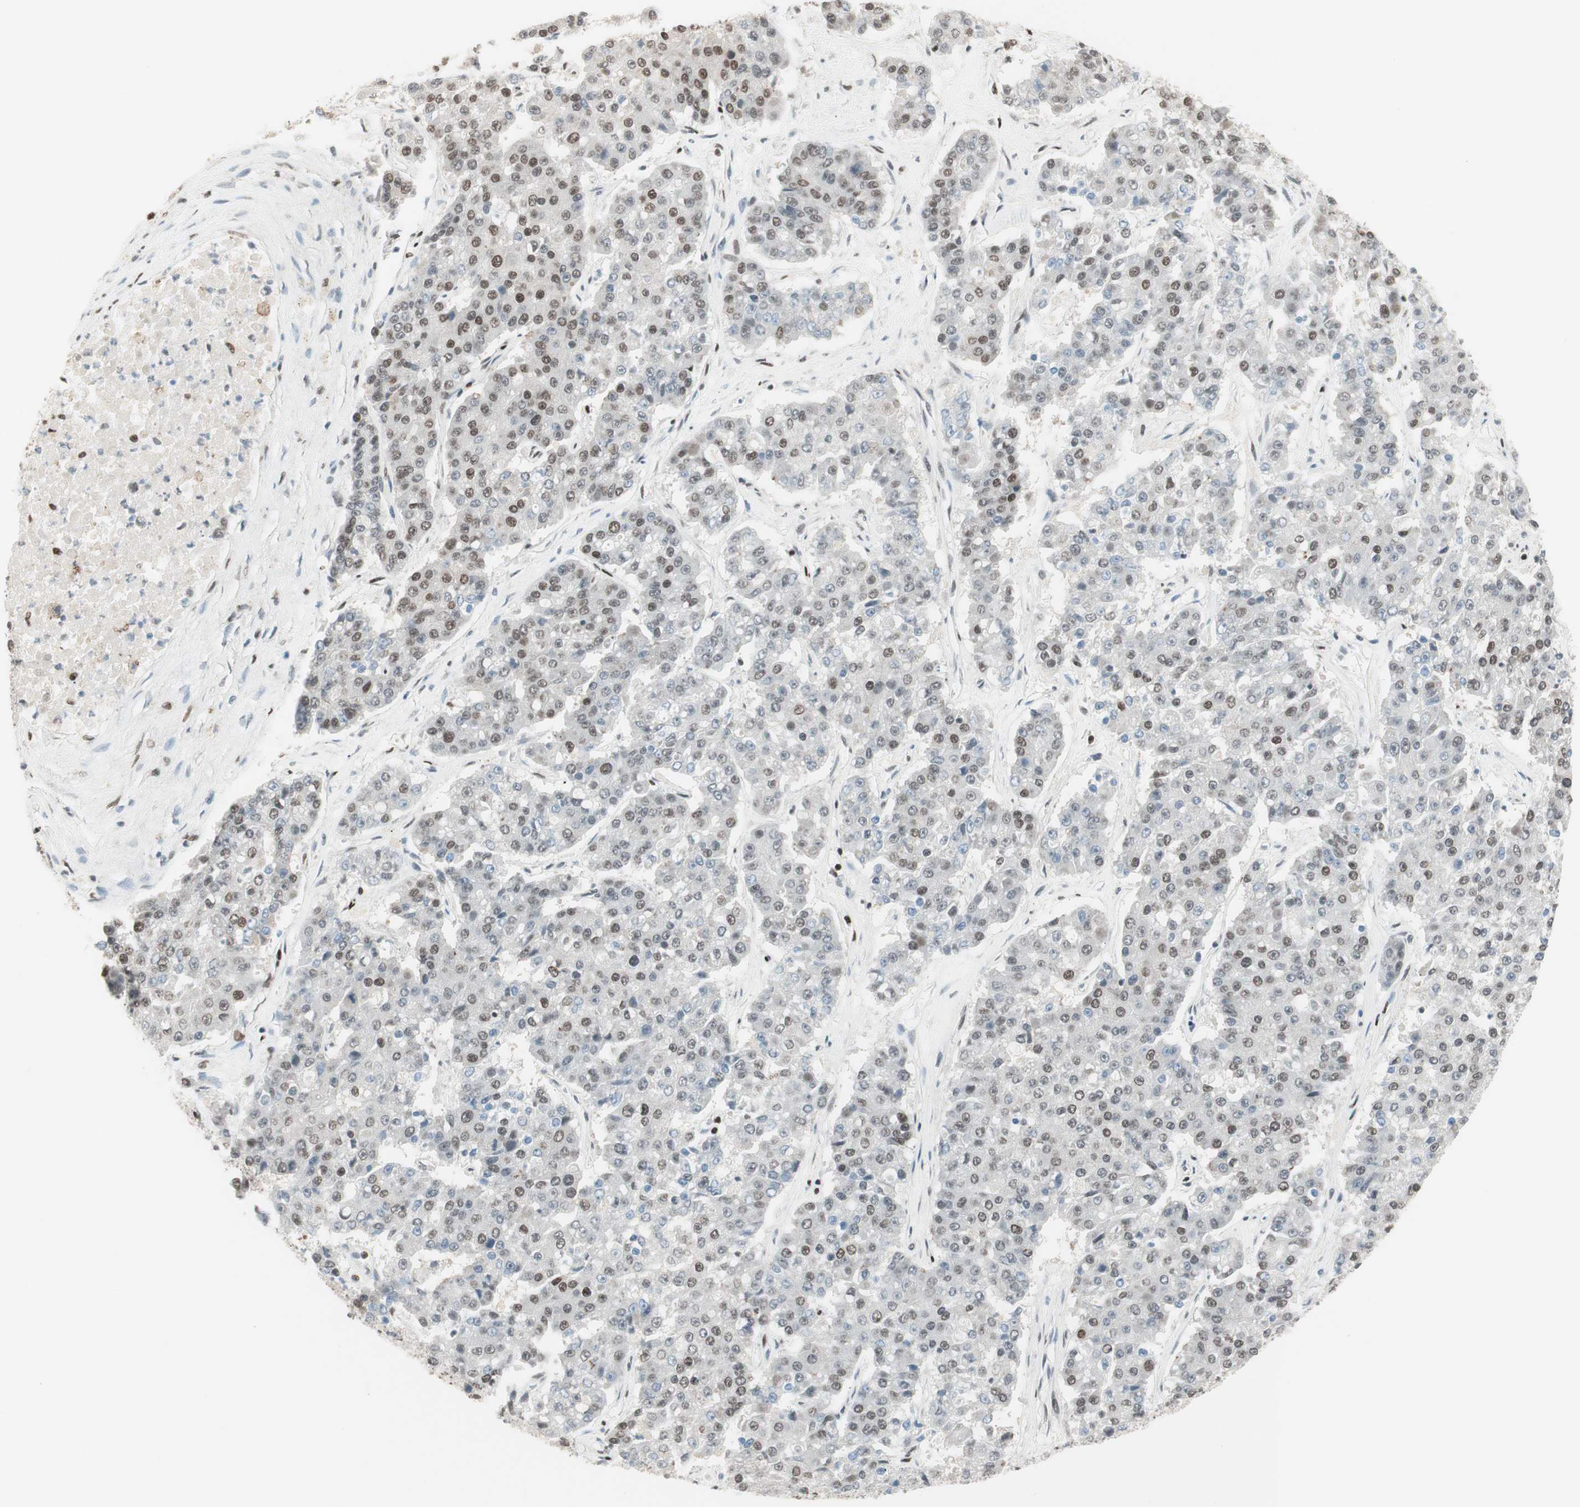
{"staining": {"intensity": "weak", "quantity": "<25%", "location": "nuclear"}, "tissue": "pancreatic cancer", "cell_type": "Tumor cells", "image_type": "cancer", "snomed": [{"axis": "morphology", "description": "Adenocarcinoma, NOS"}, {"axis": "topography", "description": "Pancreas"}], "caption": "An image of pancreatic adenocarcinoma stained for a protein demonstrates no brown staining in tumor cells.", "gene": "SMARCE1", "patient": {"sex": "male", "age": 50}}